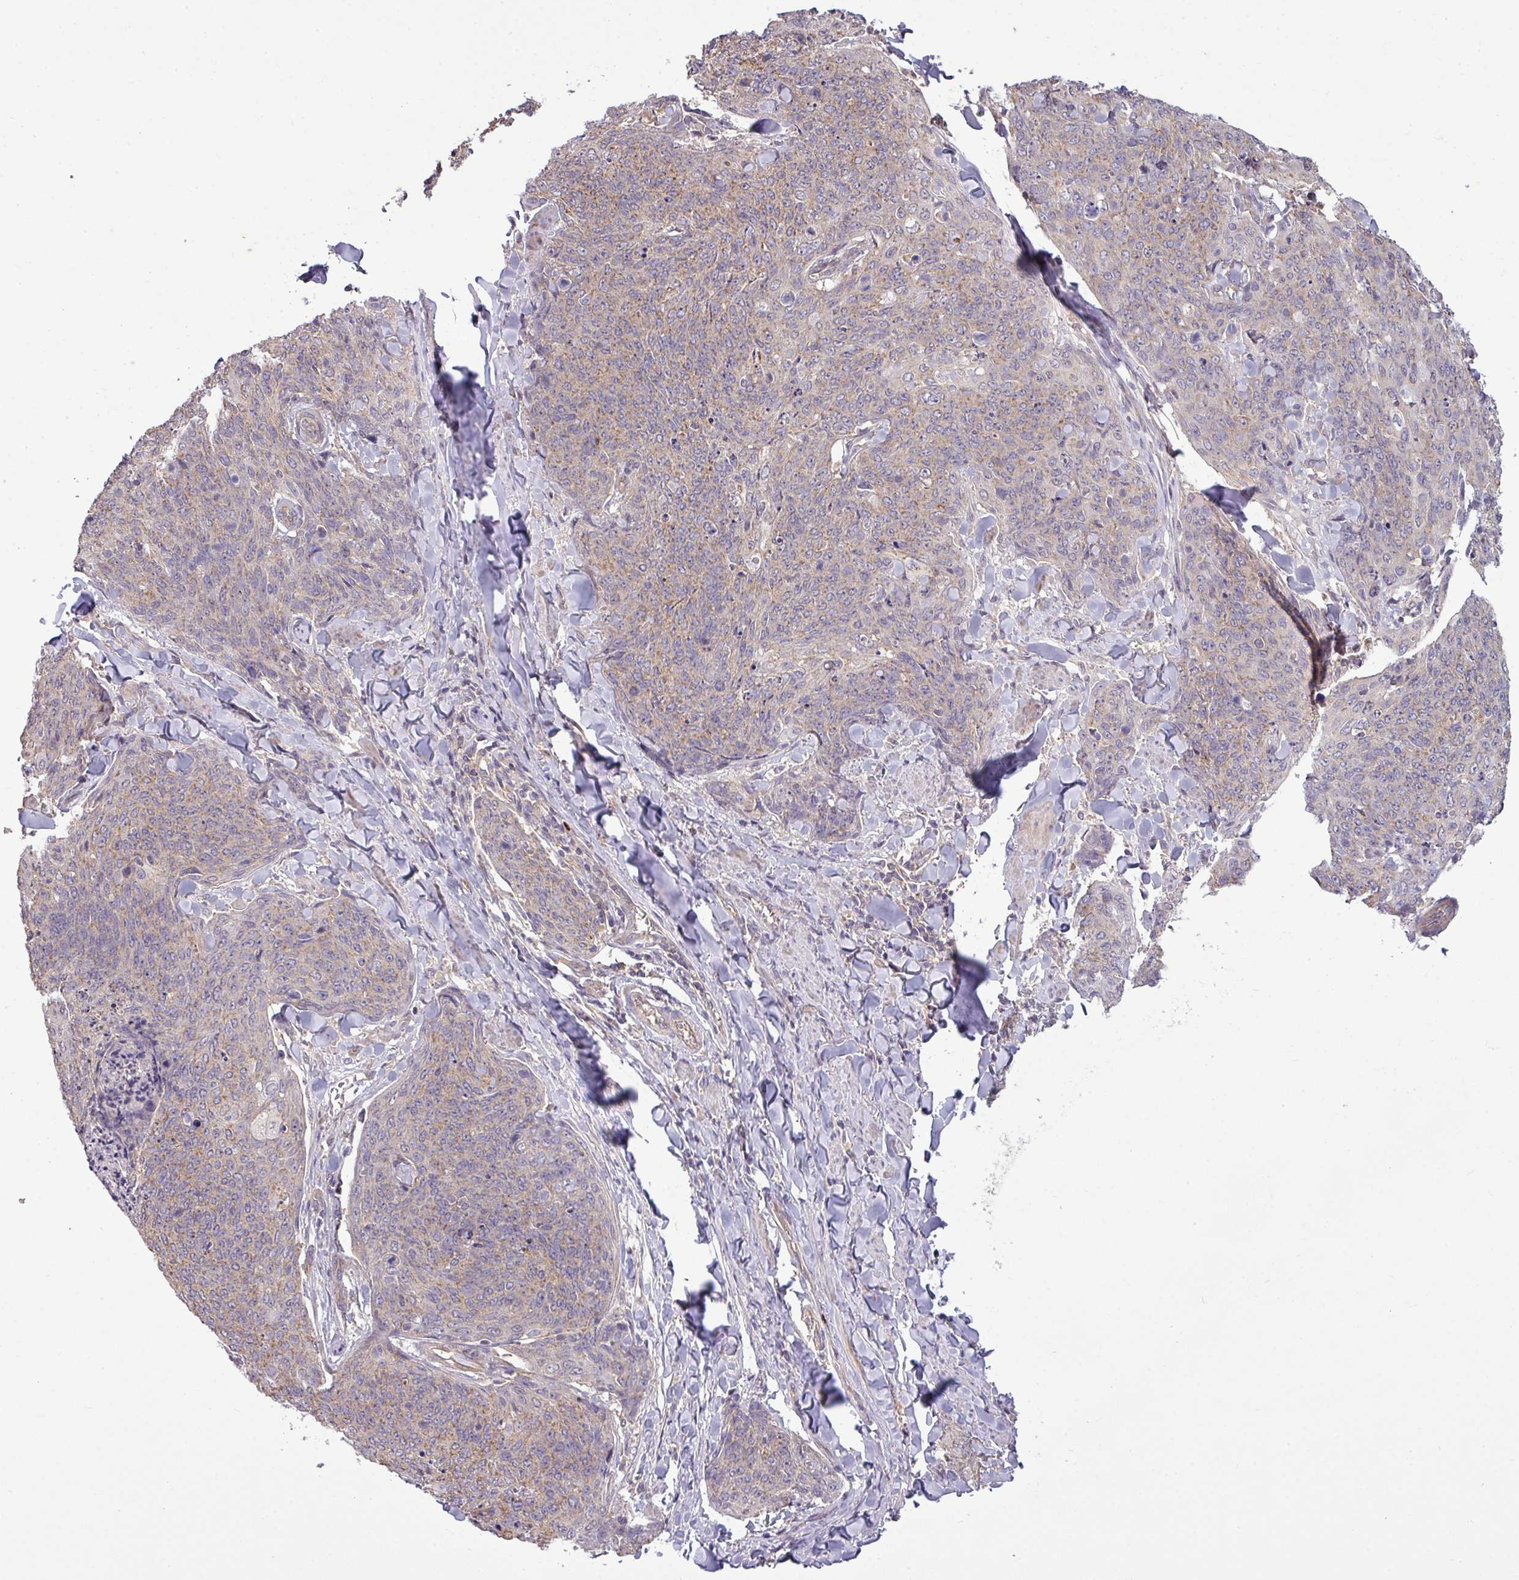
{"staining": {"intensity": "weak", "quantity": "<25%", "location": "cytoplasmic/membranous"}, "tissue": "skin cancer", "cell_type": "Tumor cells", "image_type": "cancer", "snomed": [{"axis": "morphology", "description": "Squamous cell carcinoma, NOS"}, {"axis": "topography", "description": "Skin"}, {"axis": "topography", "description": "Vulva"}], "caption": "Skin cancer was stained to show a protein in brown. There is no significant positivity in tumor cells.", "gene": "PAPLN", "patient": {"sex": "female", "age": 85}}